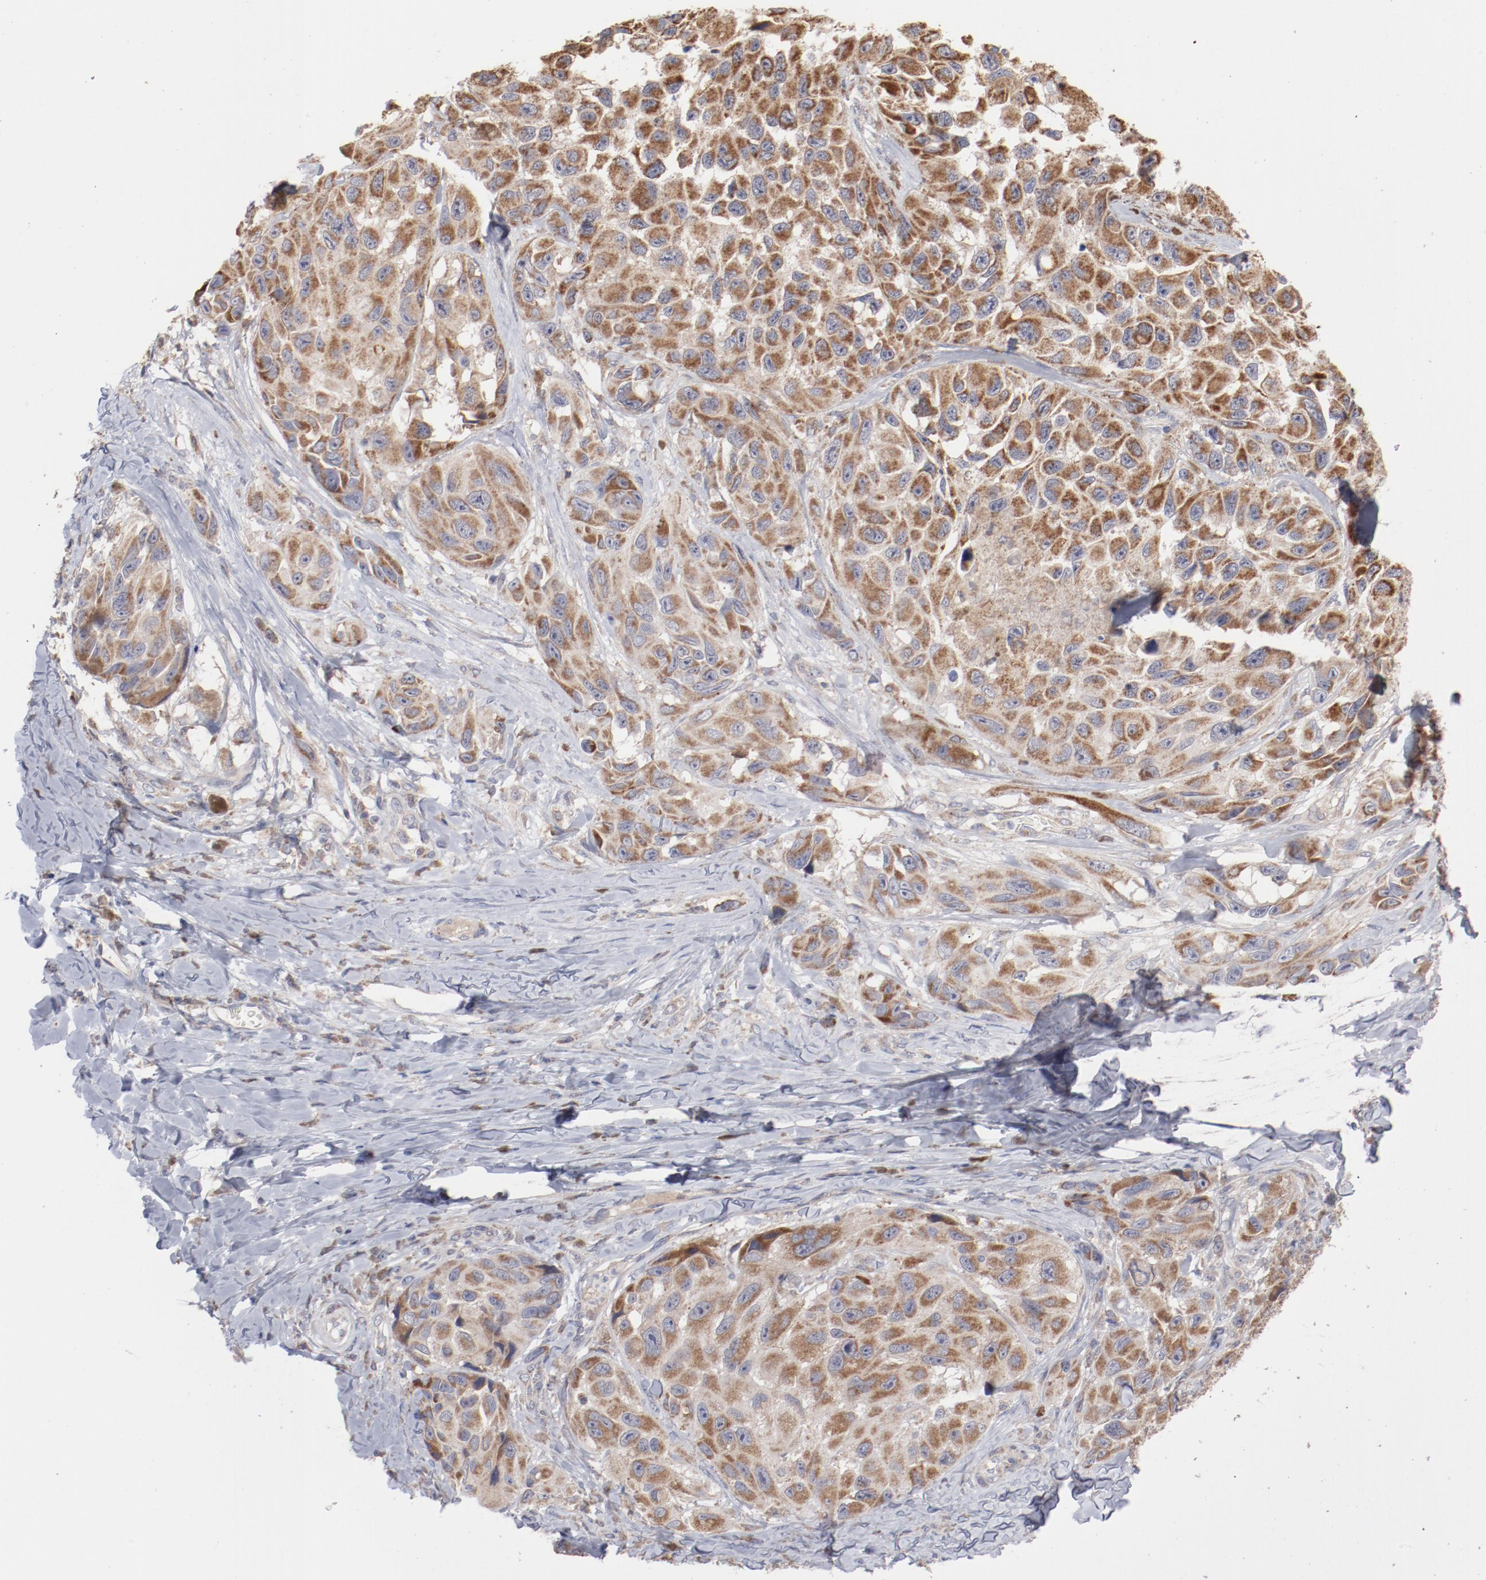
{"staining": {"intensity": "moderate", "quantity": ">75%", "location": "cytoplasmic/membranous"}, "tissue": "melanoma", "cell_type": "Tumor cells", "image_type": "cancer", "snomed": [{"axis": "morphology", "description": "Malignant melanoma, NOS"}, {"axis": "topography", "description": "Skin"}], "caption": "IHC image of neoplastic tissue: malignant melanoma stained using immunohistochemistry shows medium levels of moderate protein expression localized specifically in the cytoplasmic/membranous of tumor cells, appearing as a cytoplasmic/membranous brown color.", "gene": "PPFIBP2", "patient": {"sex": "female", "age": 73}}